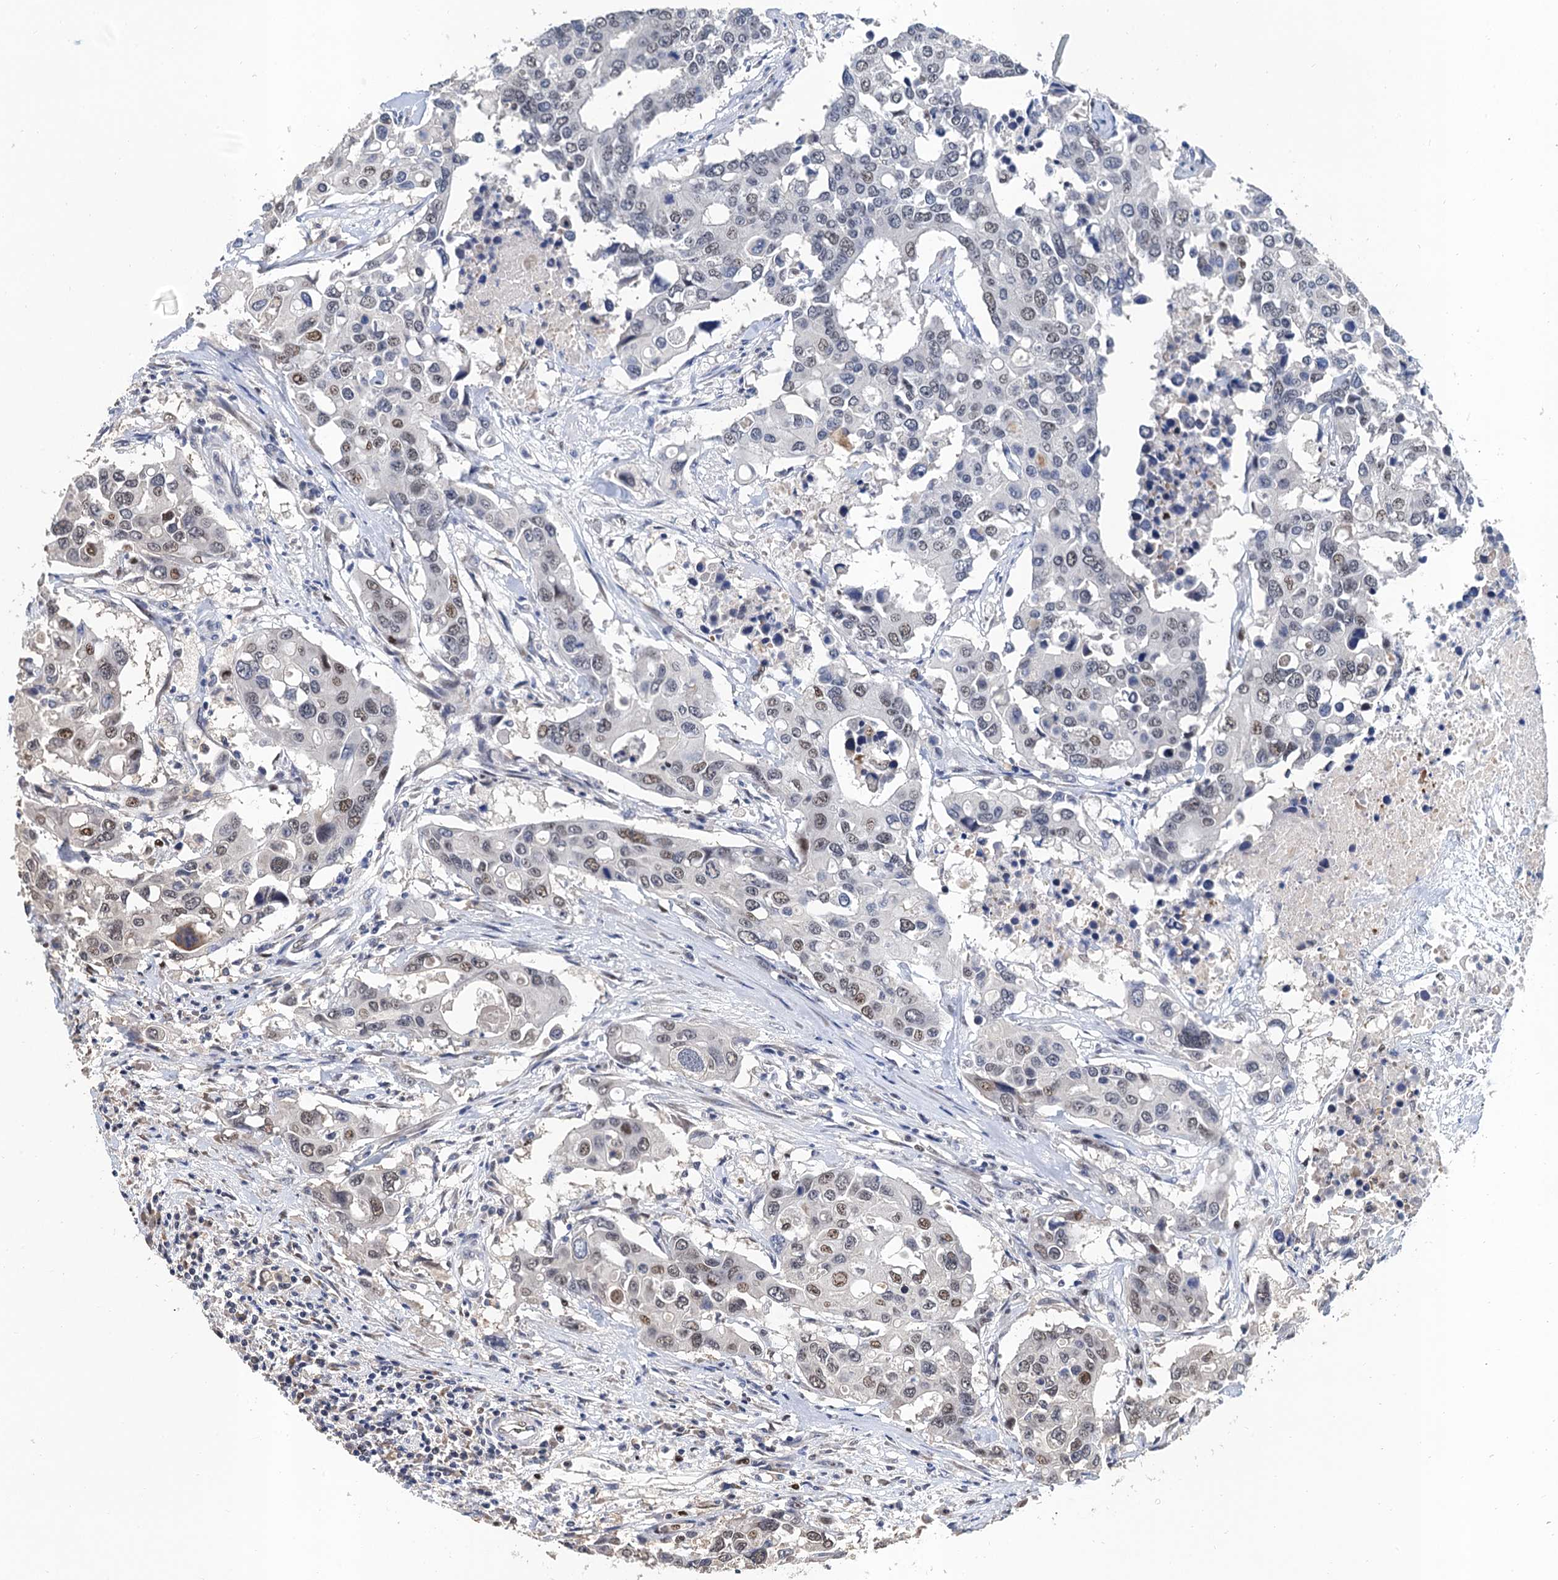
{"staining": {"intensity": "moderate", "quantity": "<25%", "location": "nuclear"}, "tissue": "colorectal cancer", "cell_type": "Tumor cells", "image_type": "cancer", "snomed": [{"axis": "morphology", "description": "Adenocarcinoma, NOS"}, {"axis": "topography", "description": "Colon"}], "caption": "Immunohistochemistry (IHC) of human colorectal adenocarcinoma shows low levels of moderate nuclear positivity in about <25% of tumor cells.", "gene": "TSEN34", "patient": {"sex": "male", "age": 77}}